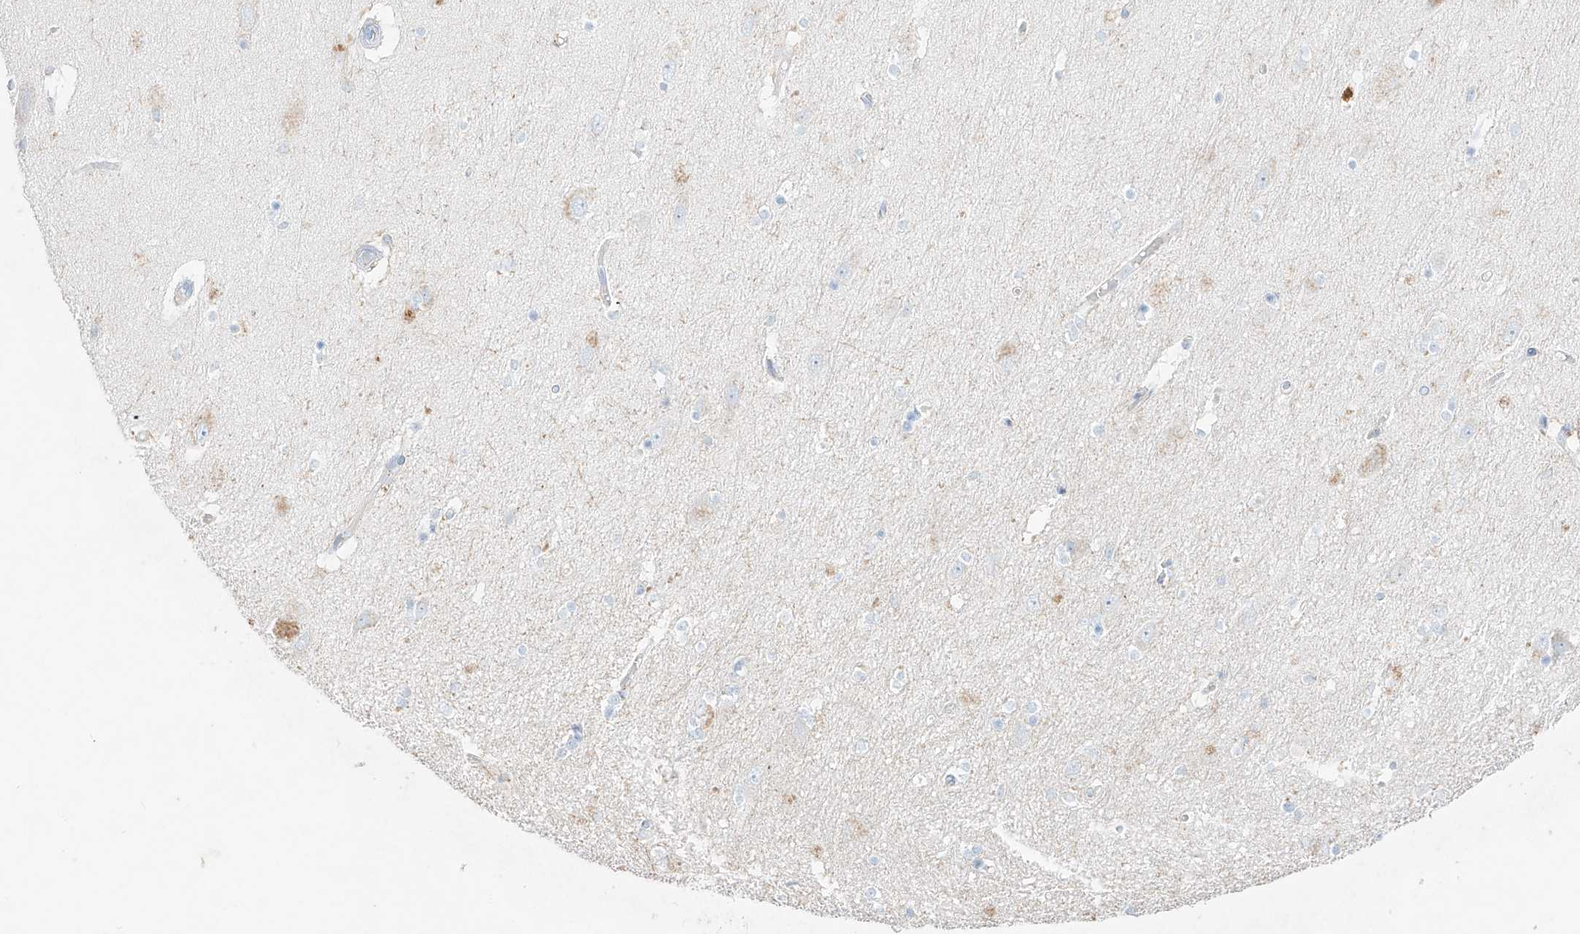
{"staining": {"intensity": "negative", "quantity": "none", "location": "none"}, "tissue": "hippocampus", "cell_type": "Glial cells", "image_type": "normal", "snomed": [{"axis": "morphology", "description": "Normal tissue, NOS"}, {"axis": "topography", "description": "Hippocampus"}], "caption": "Glial cells show no significant protein staining in normal hippocampus.", "gene": "PLEK", "patient": {"sex": "female", "age": 54}}